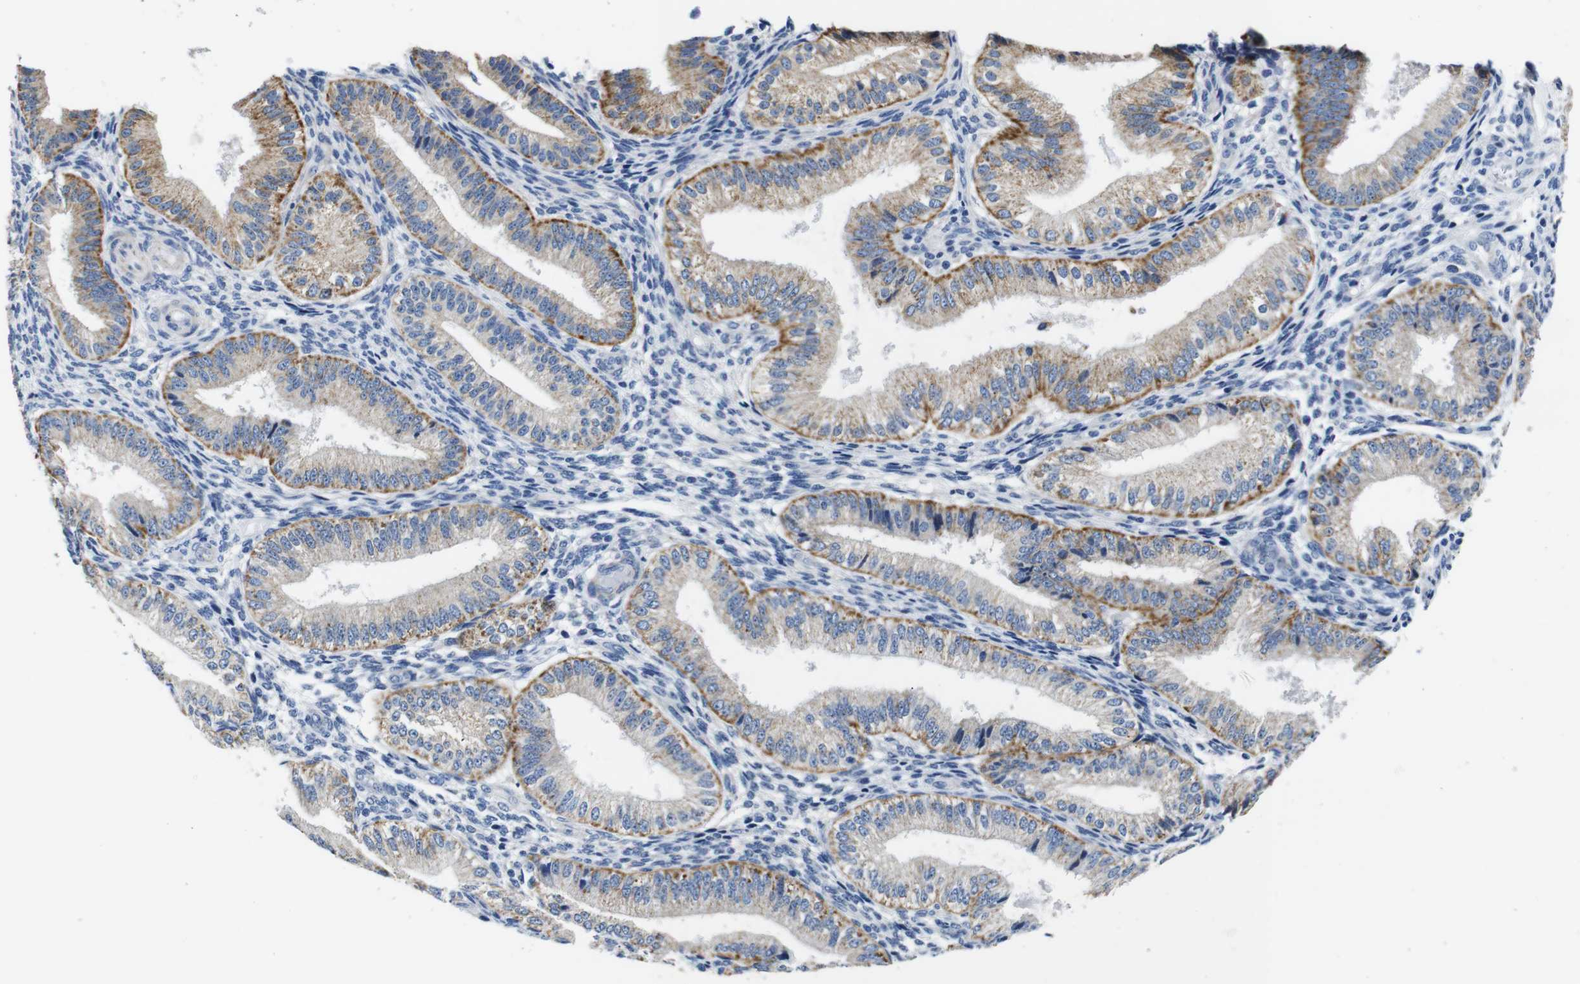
{"staining": {"intensity": "negative", "quantity": "none", "location": "none"}, "tissue": "endometrium", "cell_type": "Cells in endometrial stroma", "image_type": "normal", "snomed": [{"axis": "morphology", "description": "Normal tissue, NOS"}, {"axis": "topography", "description": "Endometrium"}], "caption": "Histopathology image shows no significant protein positivity in cells in endometrial stroma of unremarkable endometrium. (Stains: DAB (3,3'-diaminobenzidine) immunohistochemistry with hematoxylin counter stain, Microscopy: brightfield microscopy at high magnification).", "gene": "SNX19", "patient": {"sex": "female", "age": 39}}